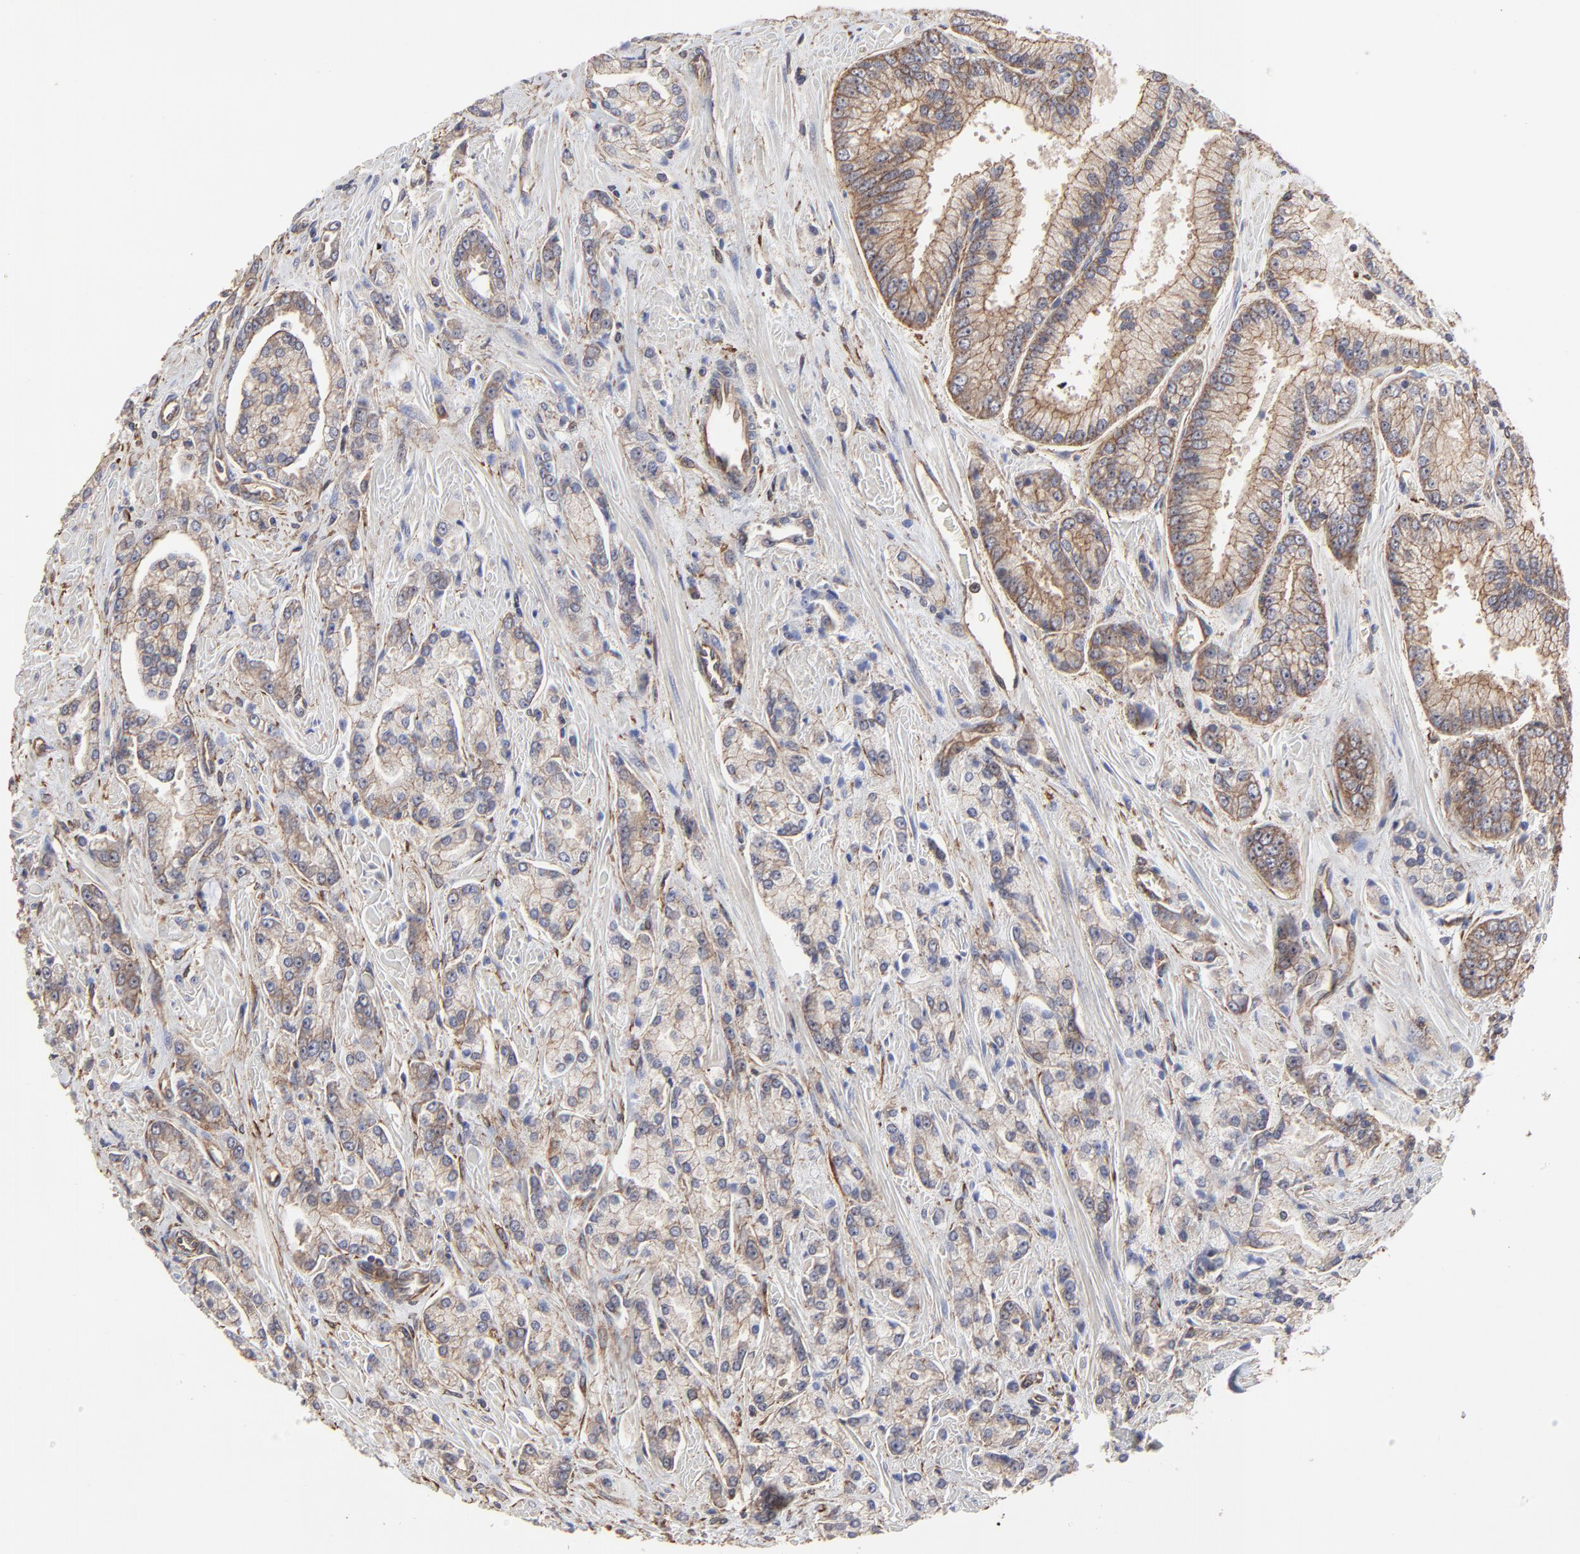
{"staining": {"intensity": "moderate", "quantity": "25%-75%", "location": "cytoplasmic/membranous"}, "tissue": "prostate cancer", "cell_type": "Tumor cells", "image_type": "cancer", "snomed": [{"axis": "morphology", "description": "Adenocarcinoma, High grade"}, {"axis": "topography", "description": "Prostate"}], "caption": "Immunohistochemical staining of prostate cancer exhibits medium levels of moderate cytoplasmic/membranous protein expression in approximately 25%-75% of tumor cells.", "gene": "ARMT1", "patient": {"sex": "male", "age": 71}}